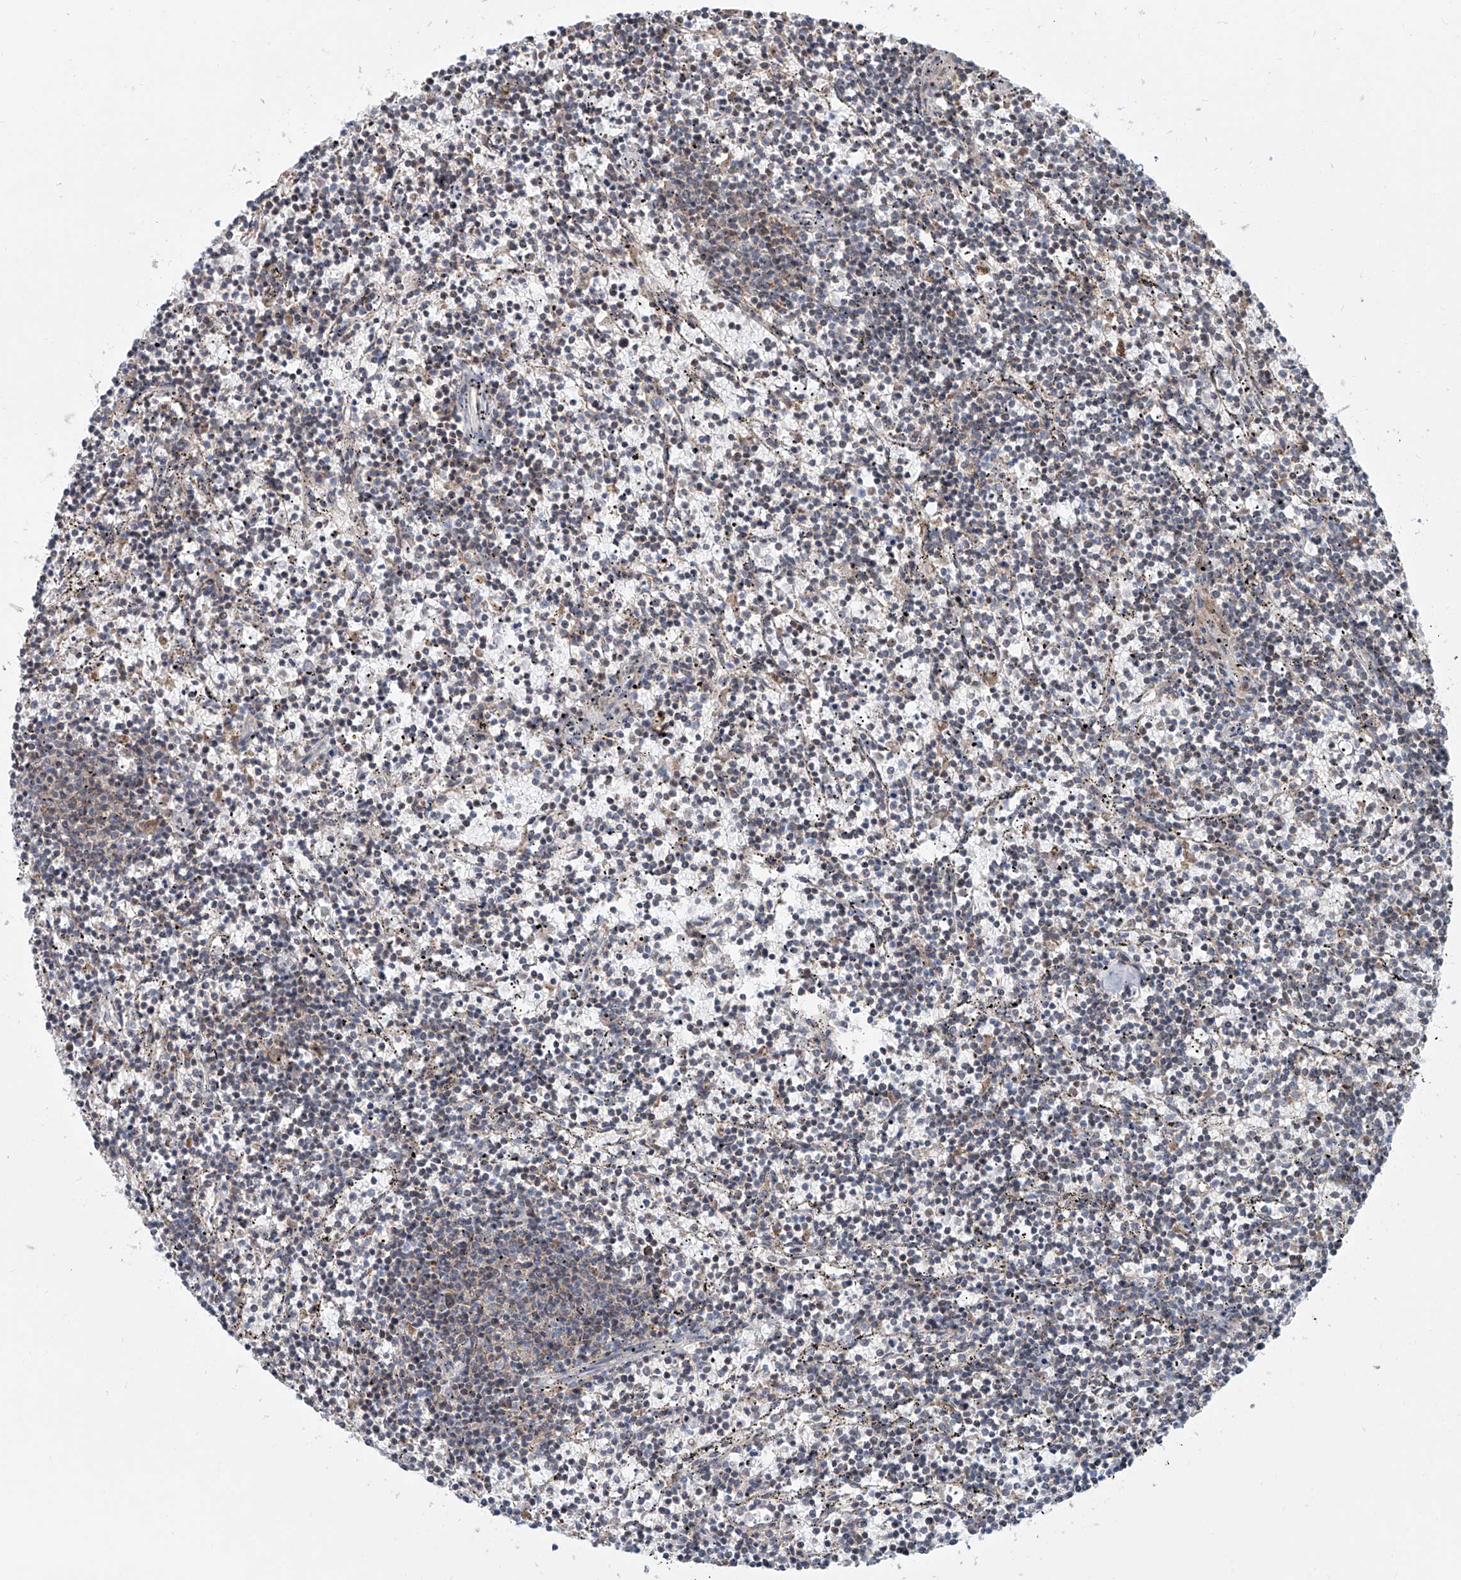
{"staining": {"intensity": "negative", "quantity": "none", "location": "none"}, "tissue": "lymphoma", "cell_type": "Tumor cells", "image_type": "cancer", "snomed": [{"axis": "morphology", "description": "Malignant lymphoma, non-Hodgkin's type, Low grade"}, {"axis": "topography", "description": "Spleen"}], "caption": "Histopathology image shows no significant protein staining in tumor cells of malignant lymphoma, non-Hodgkin's type (low-grade).", "gene": "SDE2", "patient": {"sex": "female", "age": 50}}